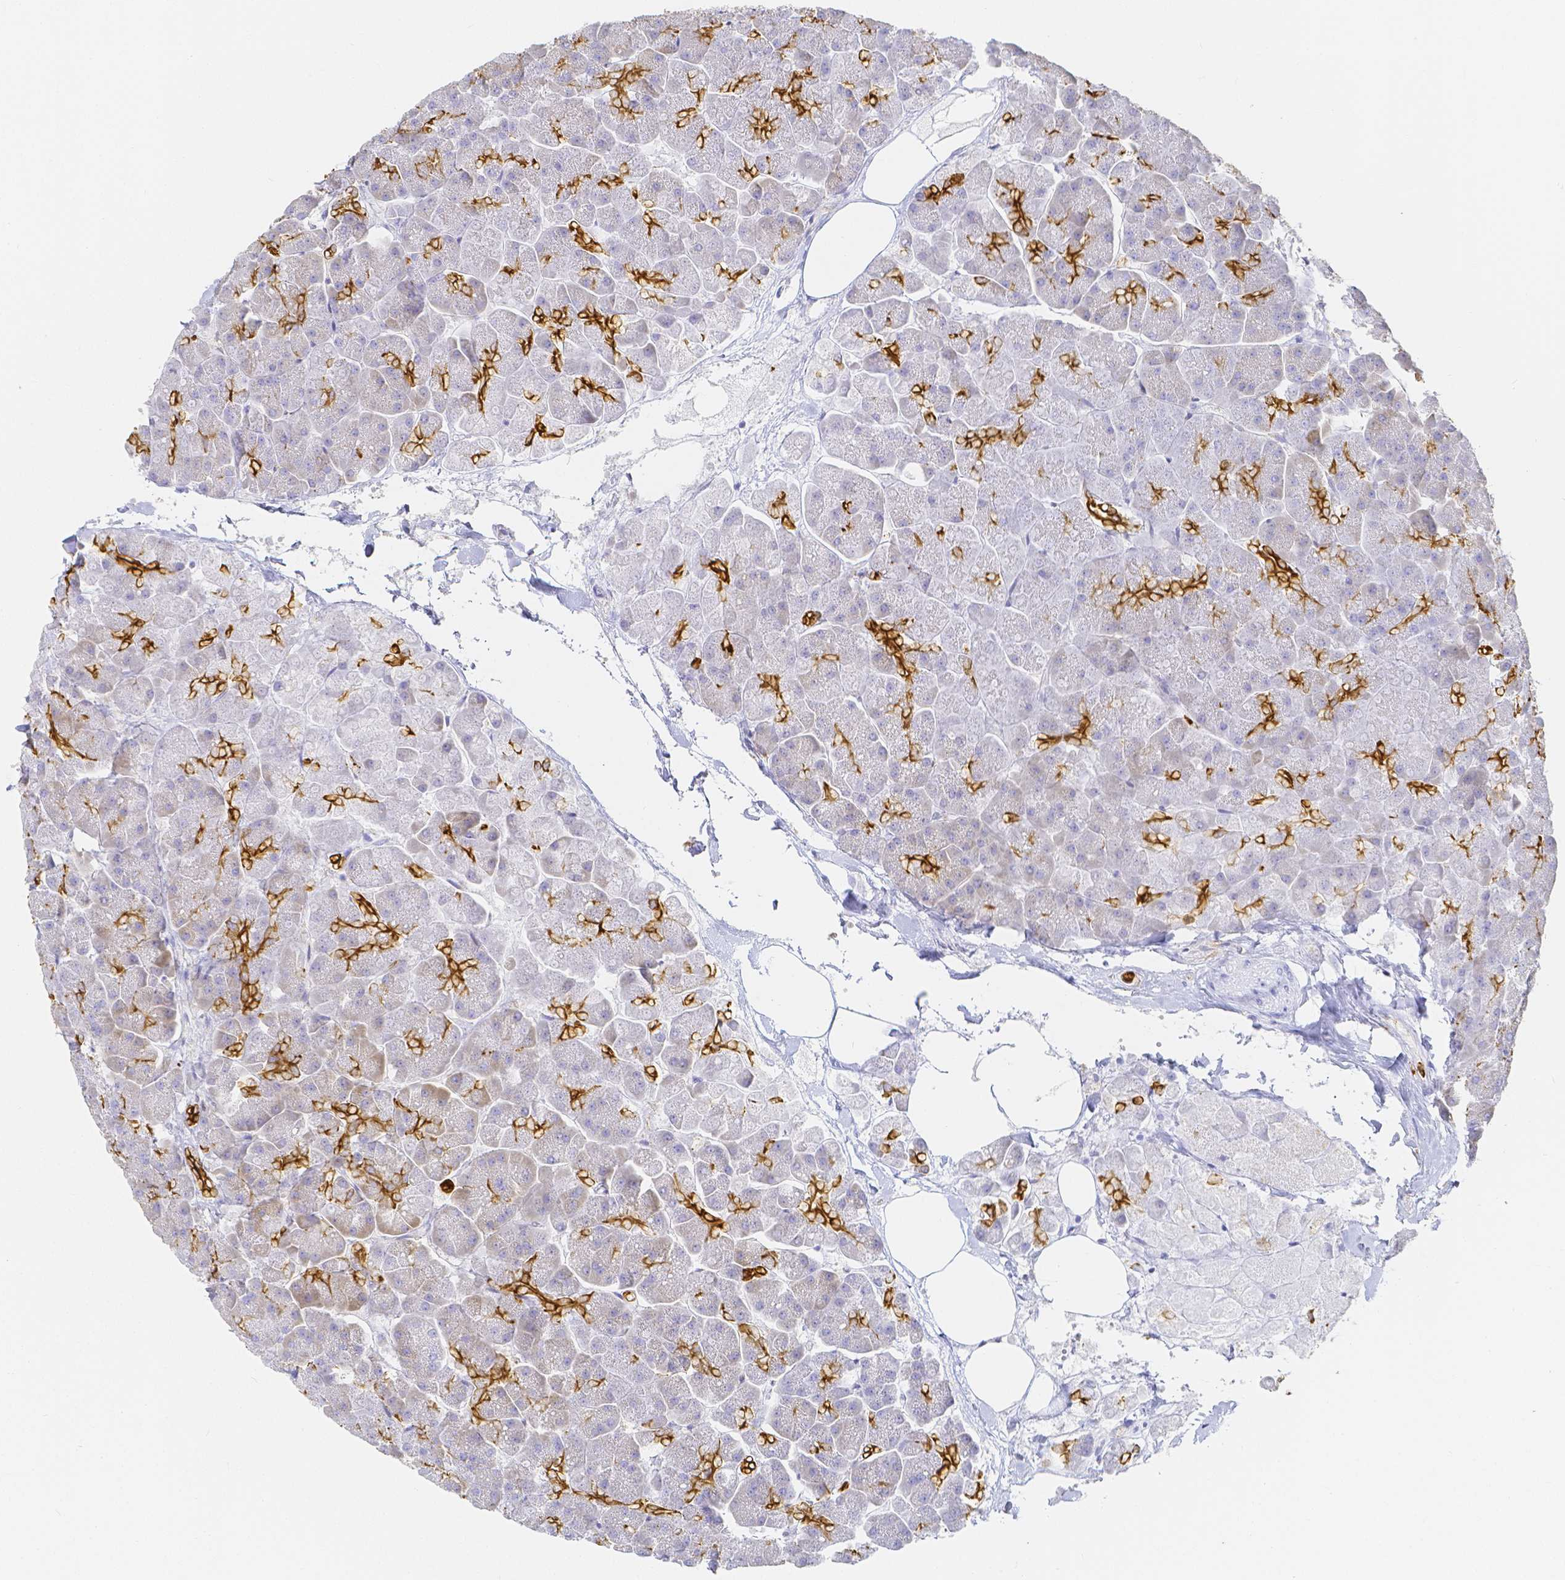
{"staining": {"intensity": "strong", "quantity": "<25%", "location": "cytoplasmic/membranous"}, "tissue": "pancreas", "cell_type": "Exocrine glandular cells", "image_type": "normal", "snomed": [{"axis": "morphology", "description": "Normal tissue, NOS"}, {"axis": "topography", "description": "Pancreas"}, {"axis": "topography", "description": "Peripheral nerve tissue"}], "caption": "IHC image of normal pancreas: human pancreas stained using IHC demonstrates medium levels of strong protein expression localized specifically in the cytoplasmic/membranous of exocrine glandular cells, appearing as a cytoplasmic/membranous brown color.", "gene": "SMURF1", "patient": {"sex": "male", "age": 54}}